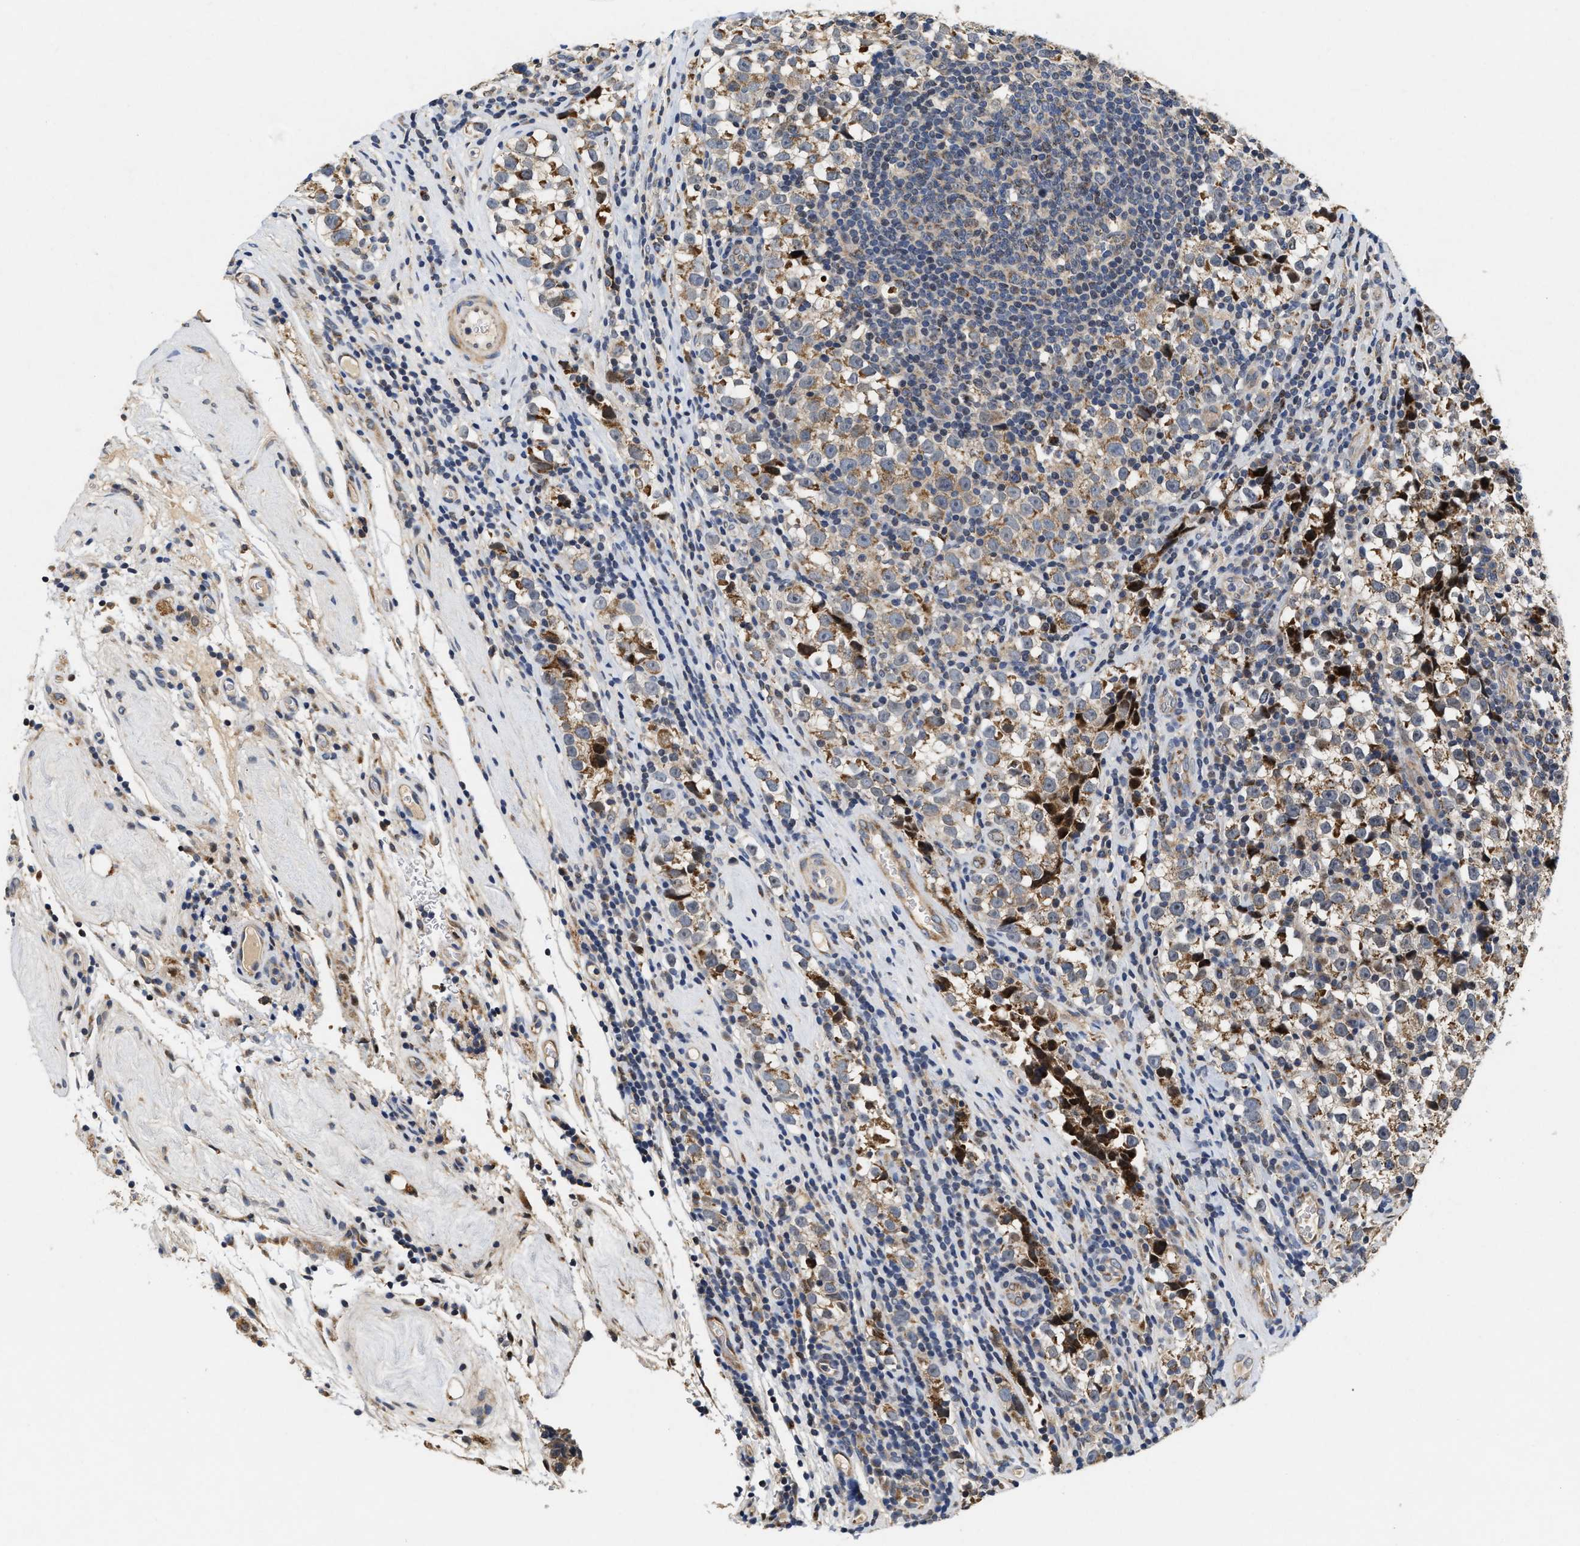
{"staining": {"intensity": "moderate", "quantity": ">75%", "location": "cytoplasmic/membranous"}, "tissue": "testis cancer", "cell_type": "Tumor cells", "image_type": "cancer", "snomed": [{"axis": "morphology", "description": "Normal tissue, NOS"}, {"axis": "morphology", "description": "Seminoma, NOS"}, {"axis": "topography", "description": "Testis"}], "caption": "Tumor cells display medium levels of moderate cytoplasmic/membranous staining in about >75% of cells in human testis cancer (seminoma).", "gene": "SCYL2", "patient": {"sex": "male", "age": 43}}